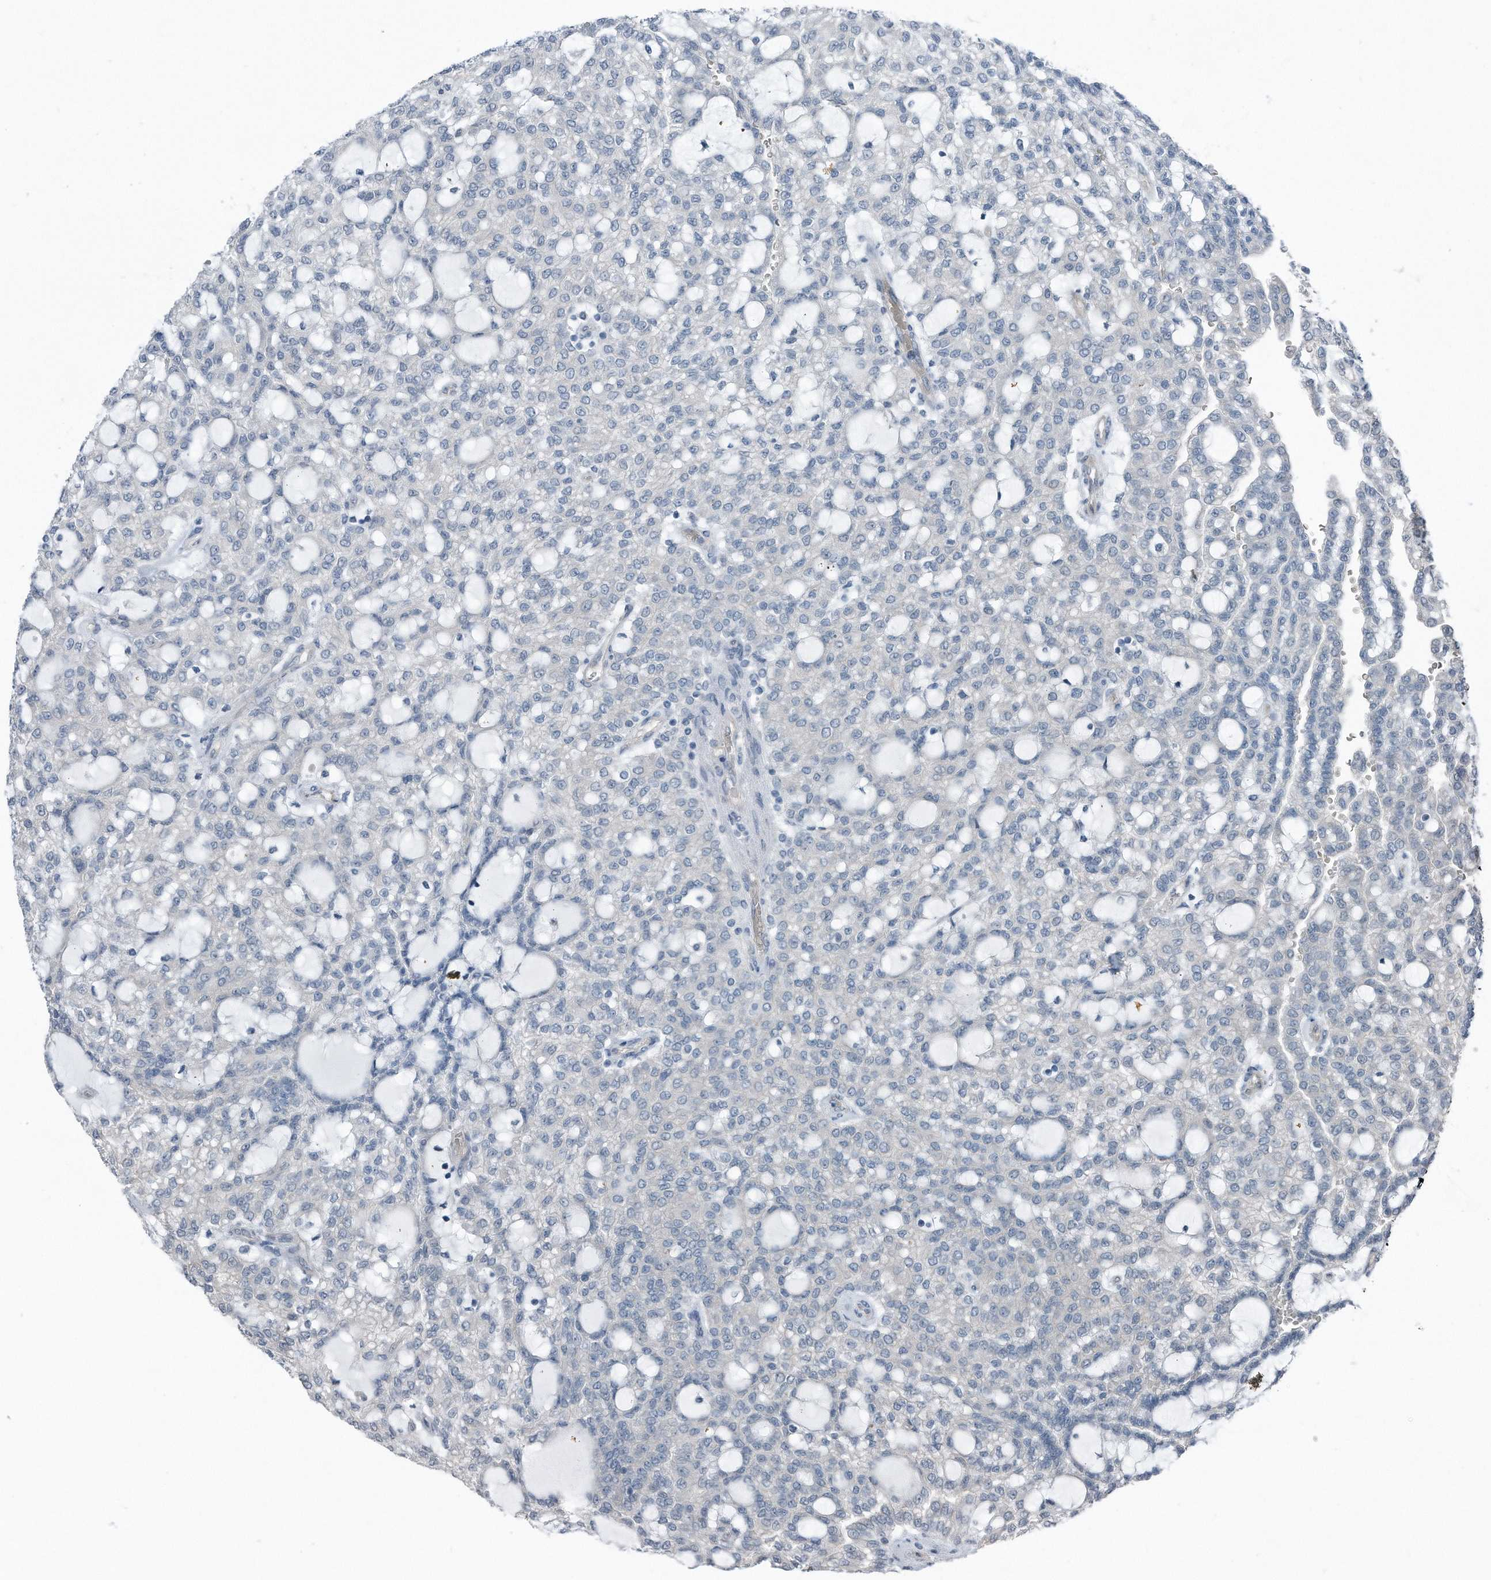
{"staining": {"intensity": "negative", "quantity": "none", "location": "none"}, "tissue": "renal cancer", "cell_type": "Tumor cells", "image_type": "cancer", "snomed": [{"axis": "morphology", "description": "Adenocarcinoma, NOS"}, {"axis": "topography", "description": "Kidney"}], "caption": "Photomicrograph shows no protein expression in tumor cells of renal cancer (adenocarcinoma) tissue.", "gene": "YRDC", "patient": {"sex": "male", "age": 63}}